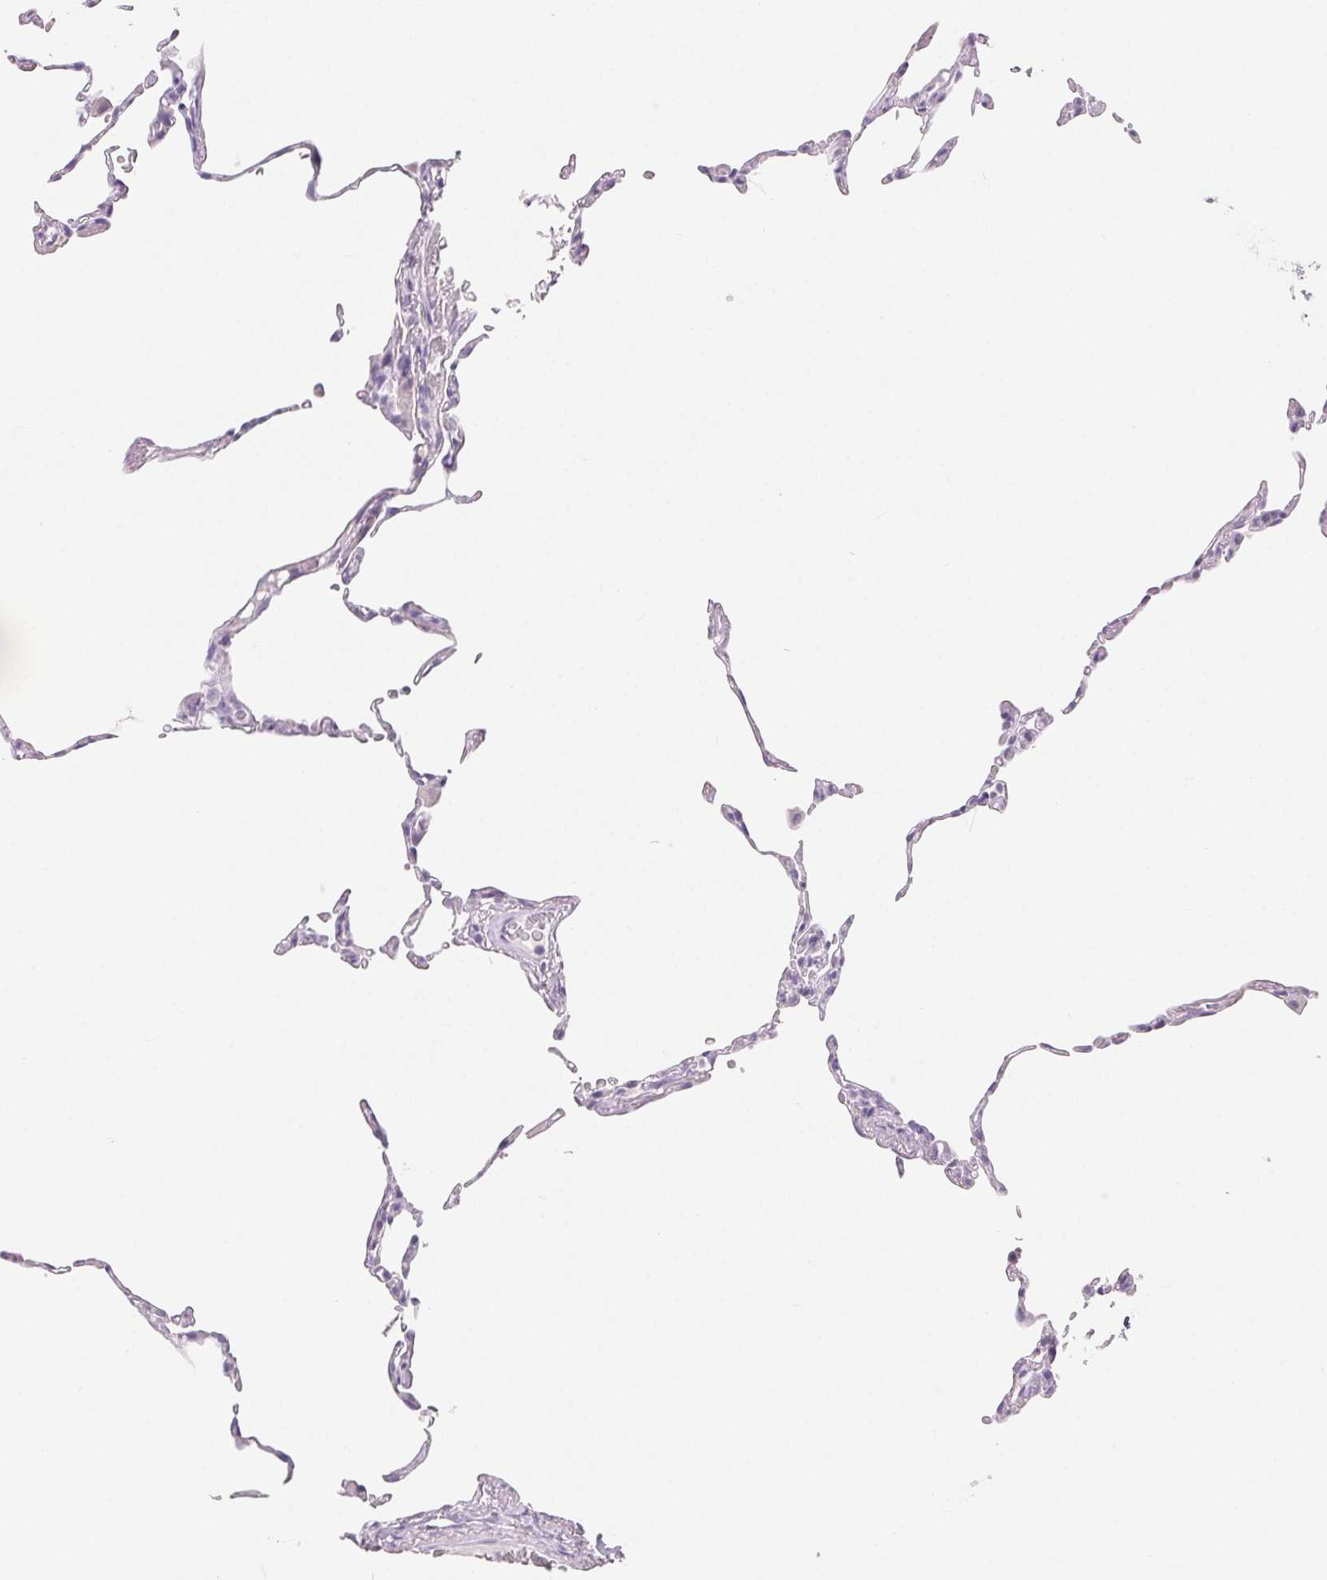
{"staining": {"intensity": "negative", "quantity": "none", "location": "none"}, "tissue": "lung", "cell_type": "Alveolar cells", "image_type": "normal", "snomed": [{"axis": "morphology", "description": "Normal tissue, NOS"}, {"axis": "topography", "description": "Lung"}], "caption": "This is an immunohistochemistry (IHC) histopathology image of unremarkable lung. There is no expression in alveolar cells.", "gene": "SPACA5B", "patient": {"sex": "female", "age": 57}}